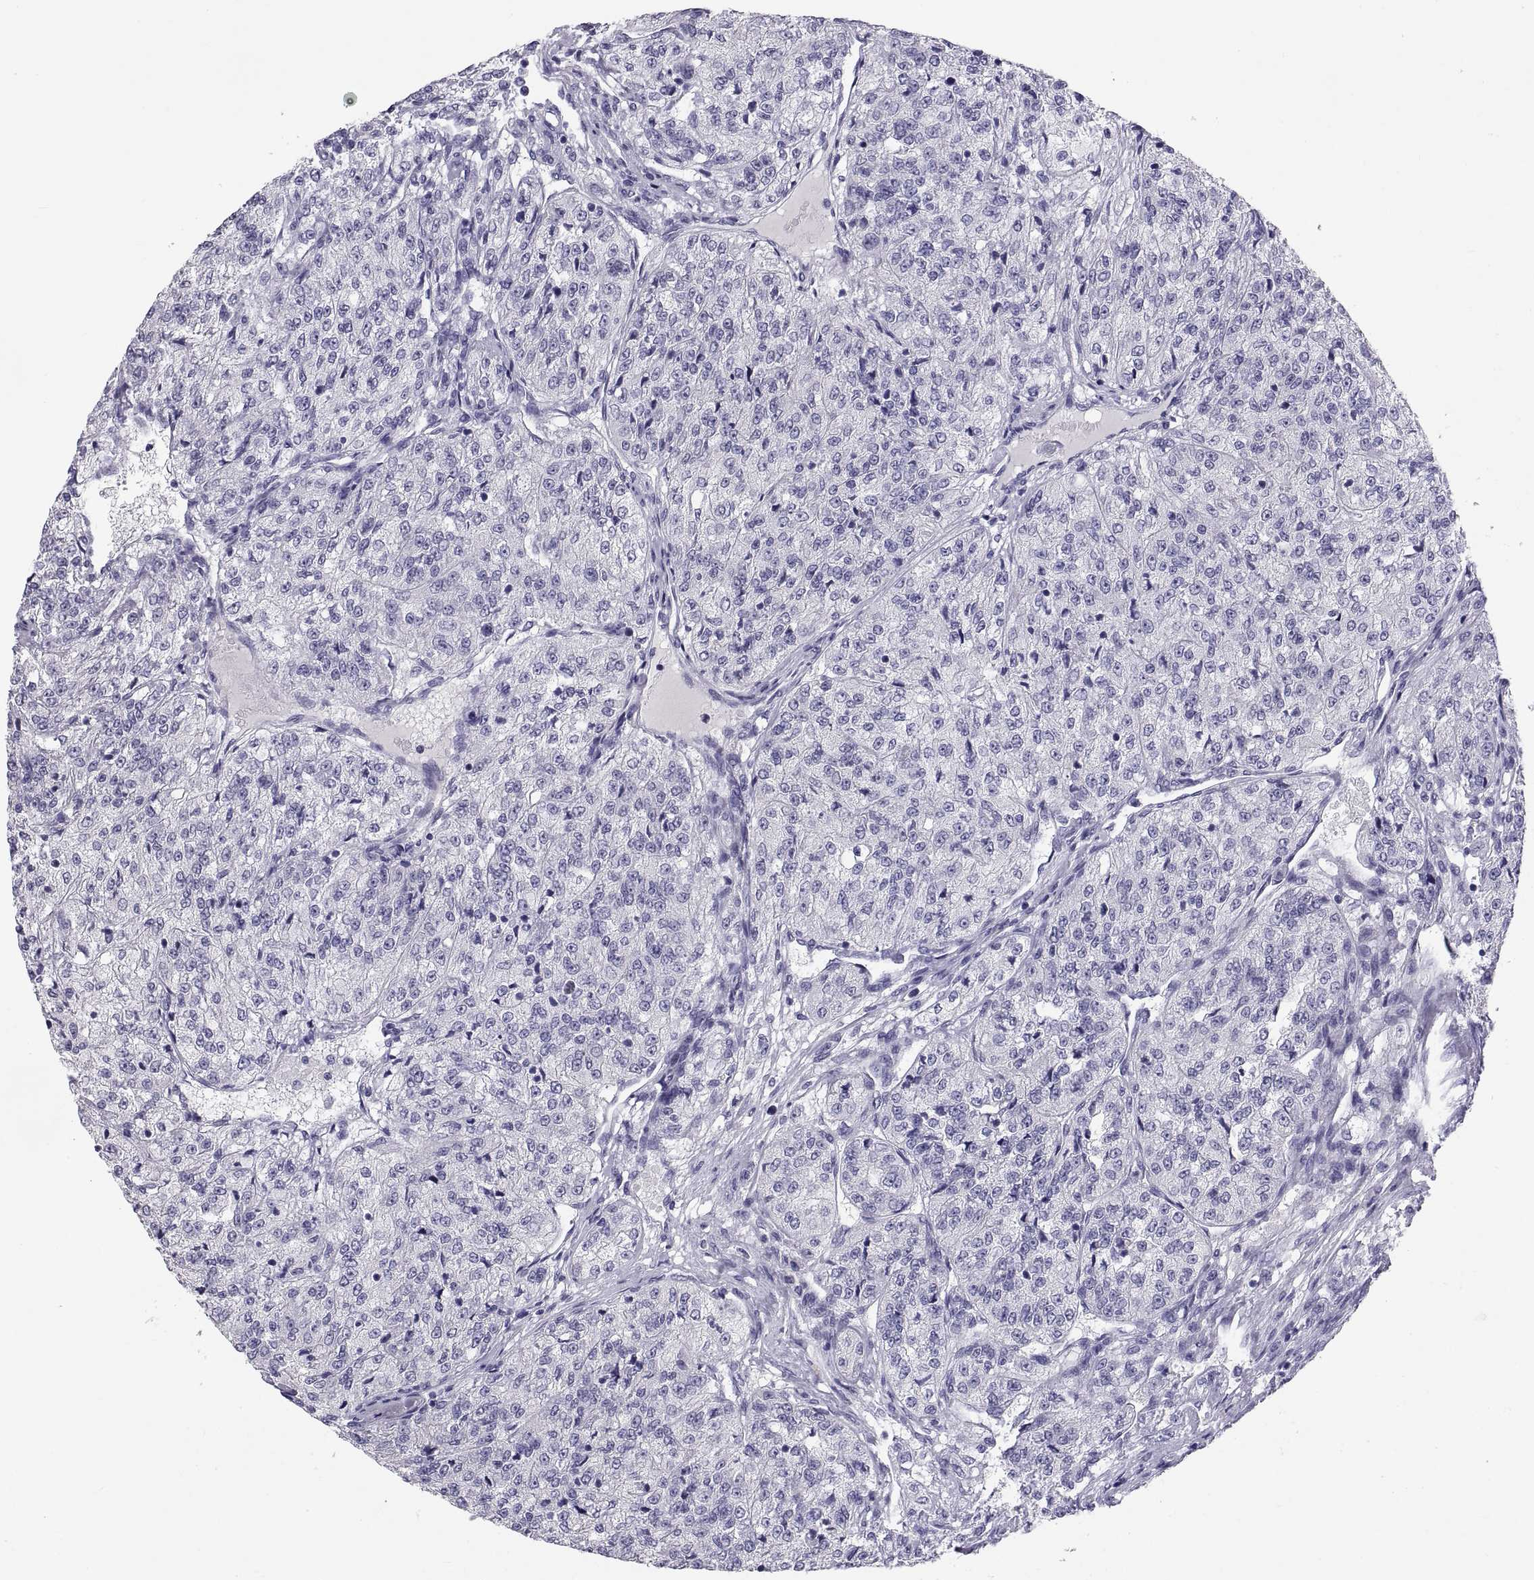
{"staining": {"intensity": "negative", "quantity": "none", "location": "none"}, "tissue": "renal cancer", "cell_type": "Tumor cells", "image_type": "cancer", "snomed": [{"axis": "morphology", "description": "Adenocarcinoma, NOS"}, {"axis": "topography", "description": "Kidney"}], "caption": "DAB immunohistochemical staining of renal adenocarcinoma displays no significant positivity in tumor cells.", "gene": "TEX13A", "patient": {"sex": "female", "age": 63}}